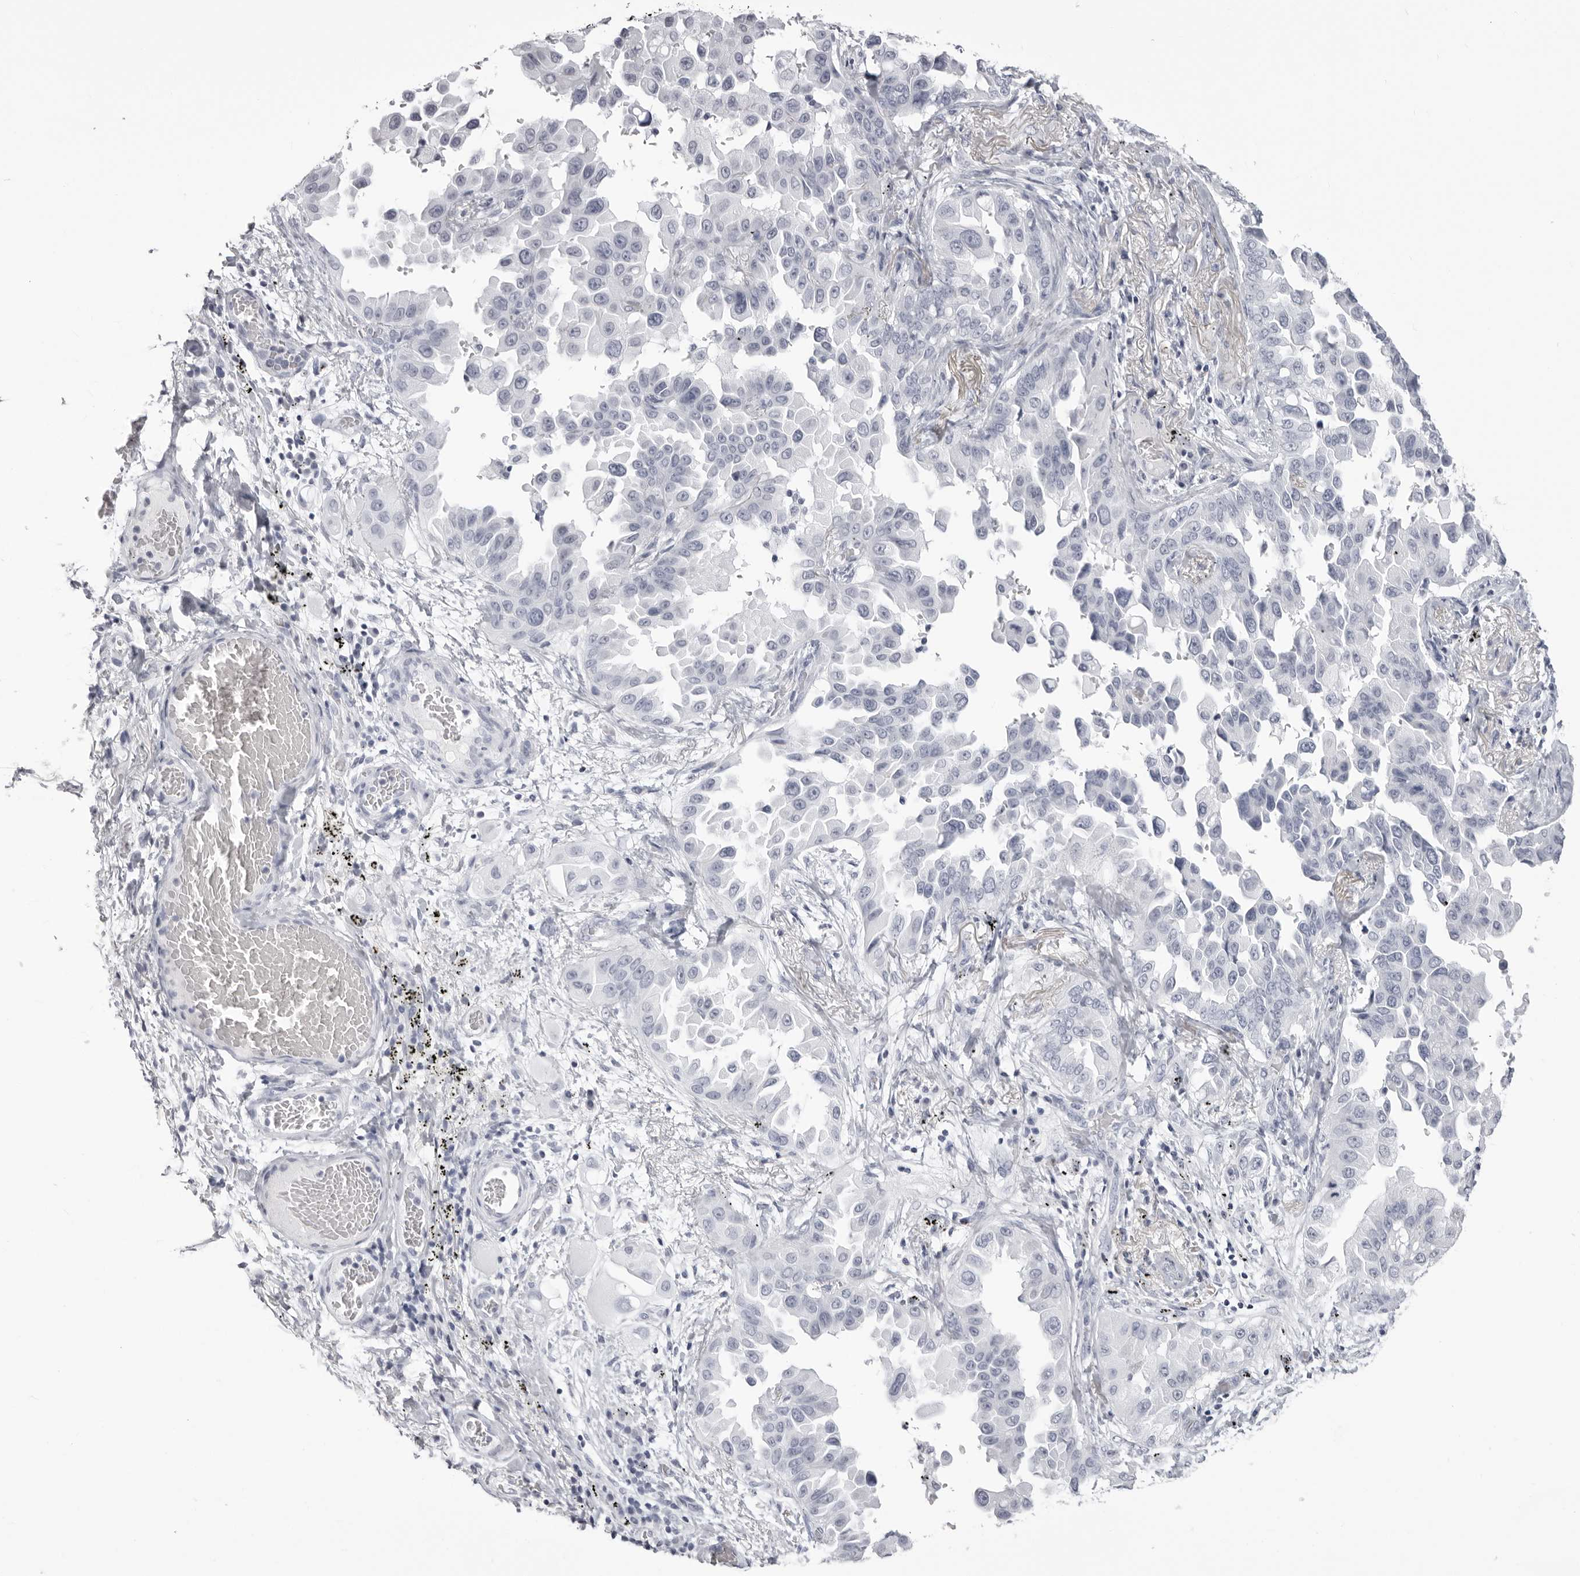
{"staining": {"intensity": "negative", "quantity": "none", "location": "none"}, "tissue": "lung cancer", "cell_type": "Tumor cells", "image_type": "cancer", "snomed": [{"axis": "morphology", "description": "Adenocarcinoma, NOS"}, {"axis": "topography", "description": "Lung"}], "caption": "This is a histopathology image of immunohistochemistry (IHC) staining of lung cancer, which shows no expression in tumor cells. (DAB immunohistochemistry visualized using brightfield microscopy, high magnification).", "gene": "CST1", "patient": {"sex": "female", "age": 67}}